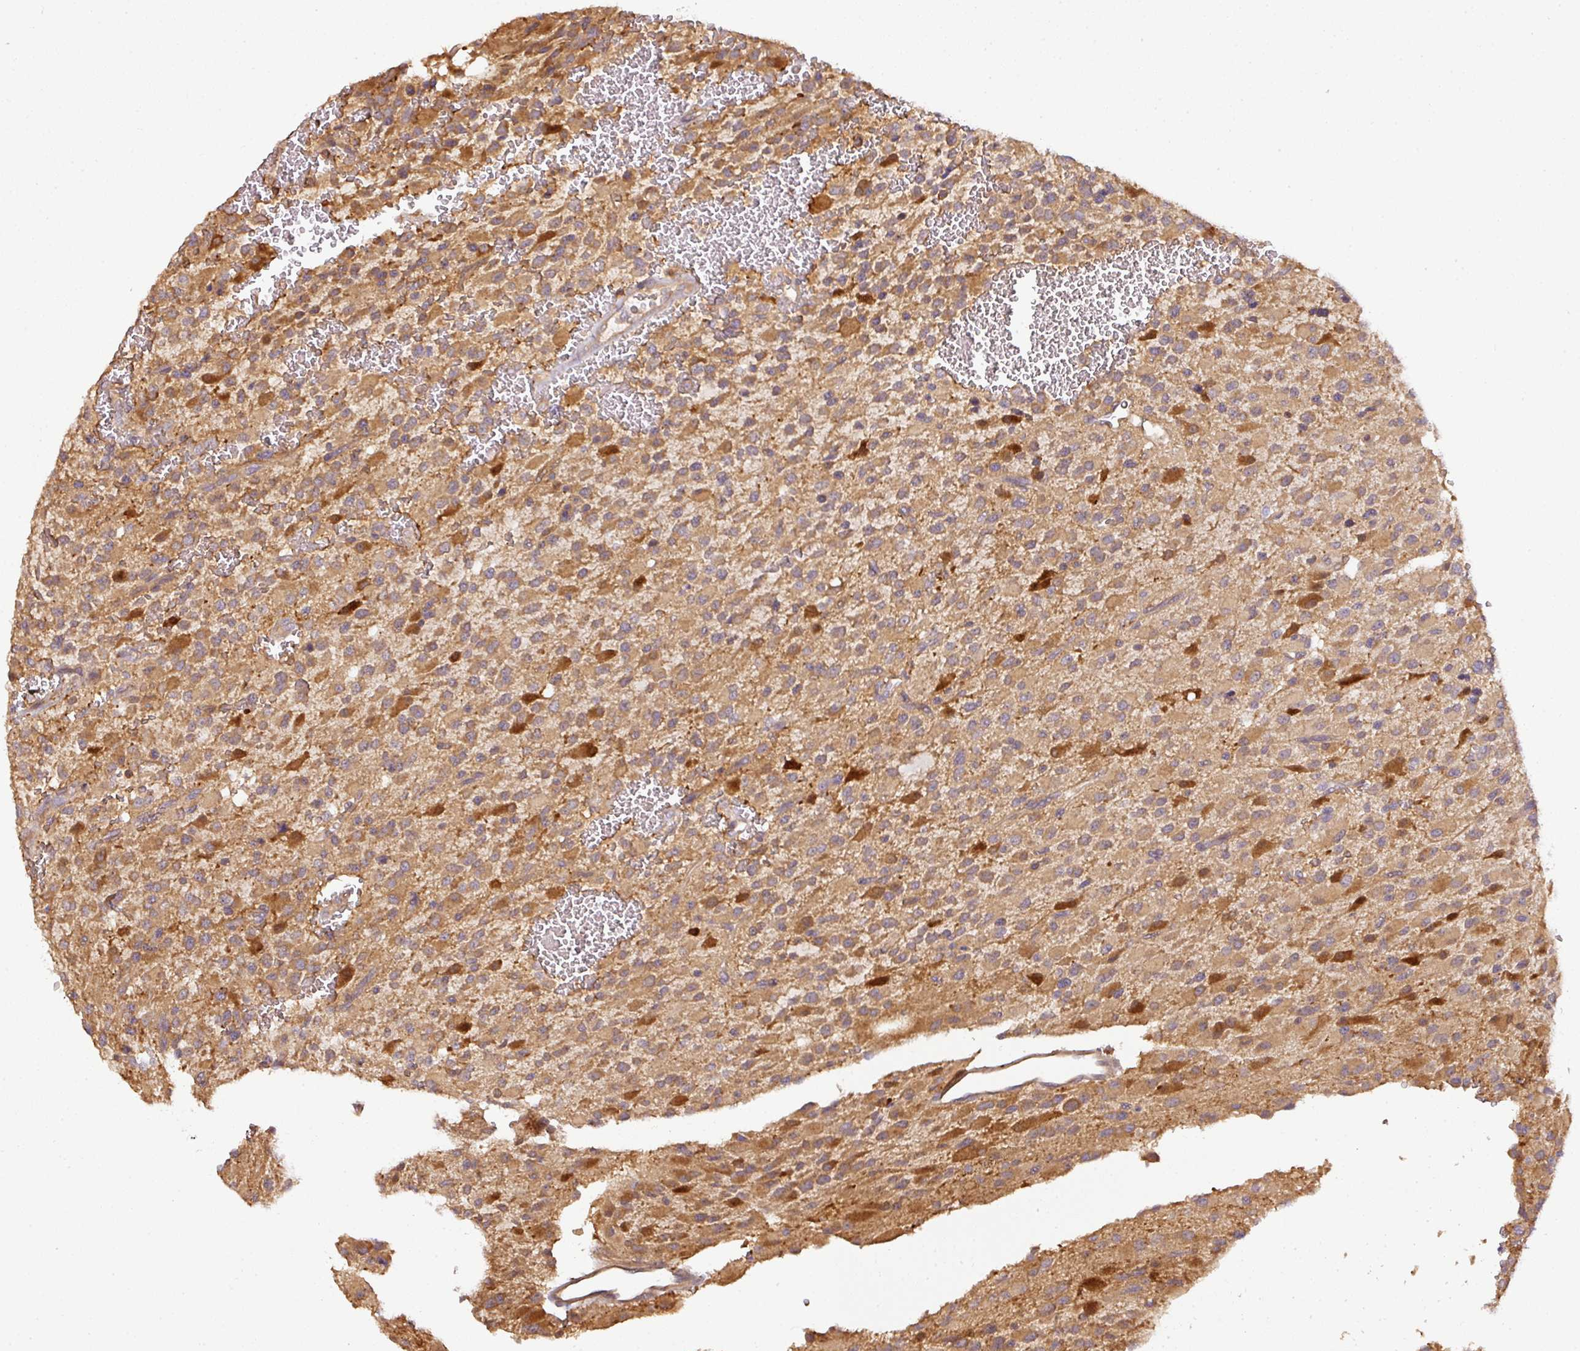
{"staining": {"intensity": "moderate", "quantity": ">75%", "location": "cytoplasmic/membranous"}, "tissue": "glioma", "cell_type": "Tumor cells", "image_type": "cancer", "snomed": [{"axis": "morphology", "description": "Glioma, malignant, High grade"}, {"axis": "topography", "description": "Brain"}], "caption": "This is a photomicrograph of immunohistochemistry (IHC) staining of malignant glioma (high-grade), which shows moderate expression in the cytoplasmic/membranous of tumor cells.", "gene": "TCL1B", "patient": {"sex": "male", "age": 34}}